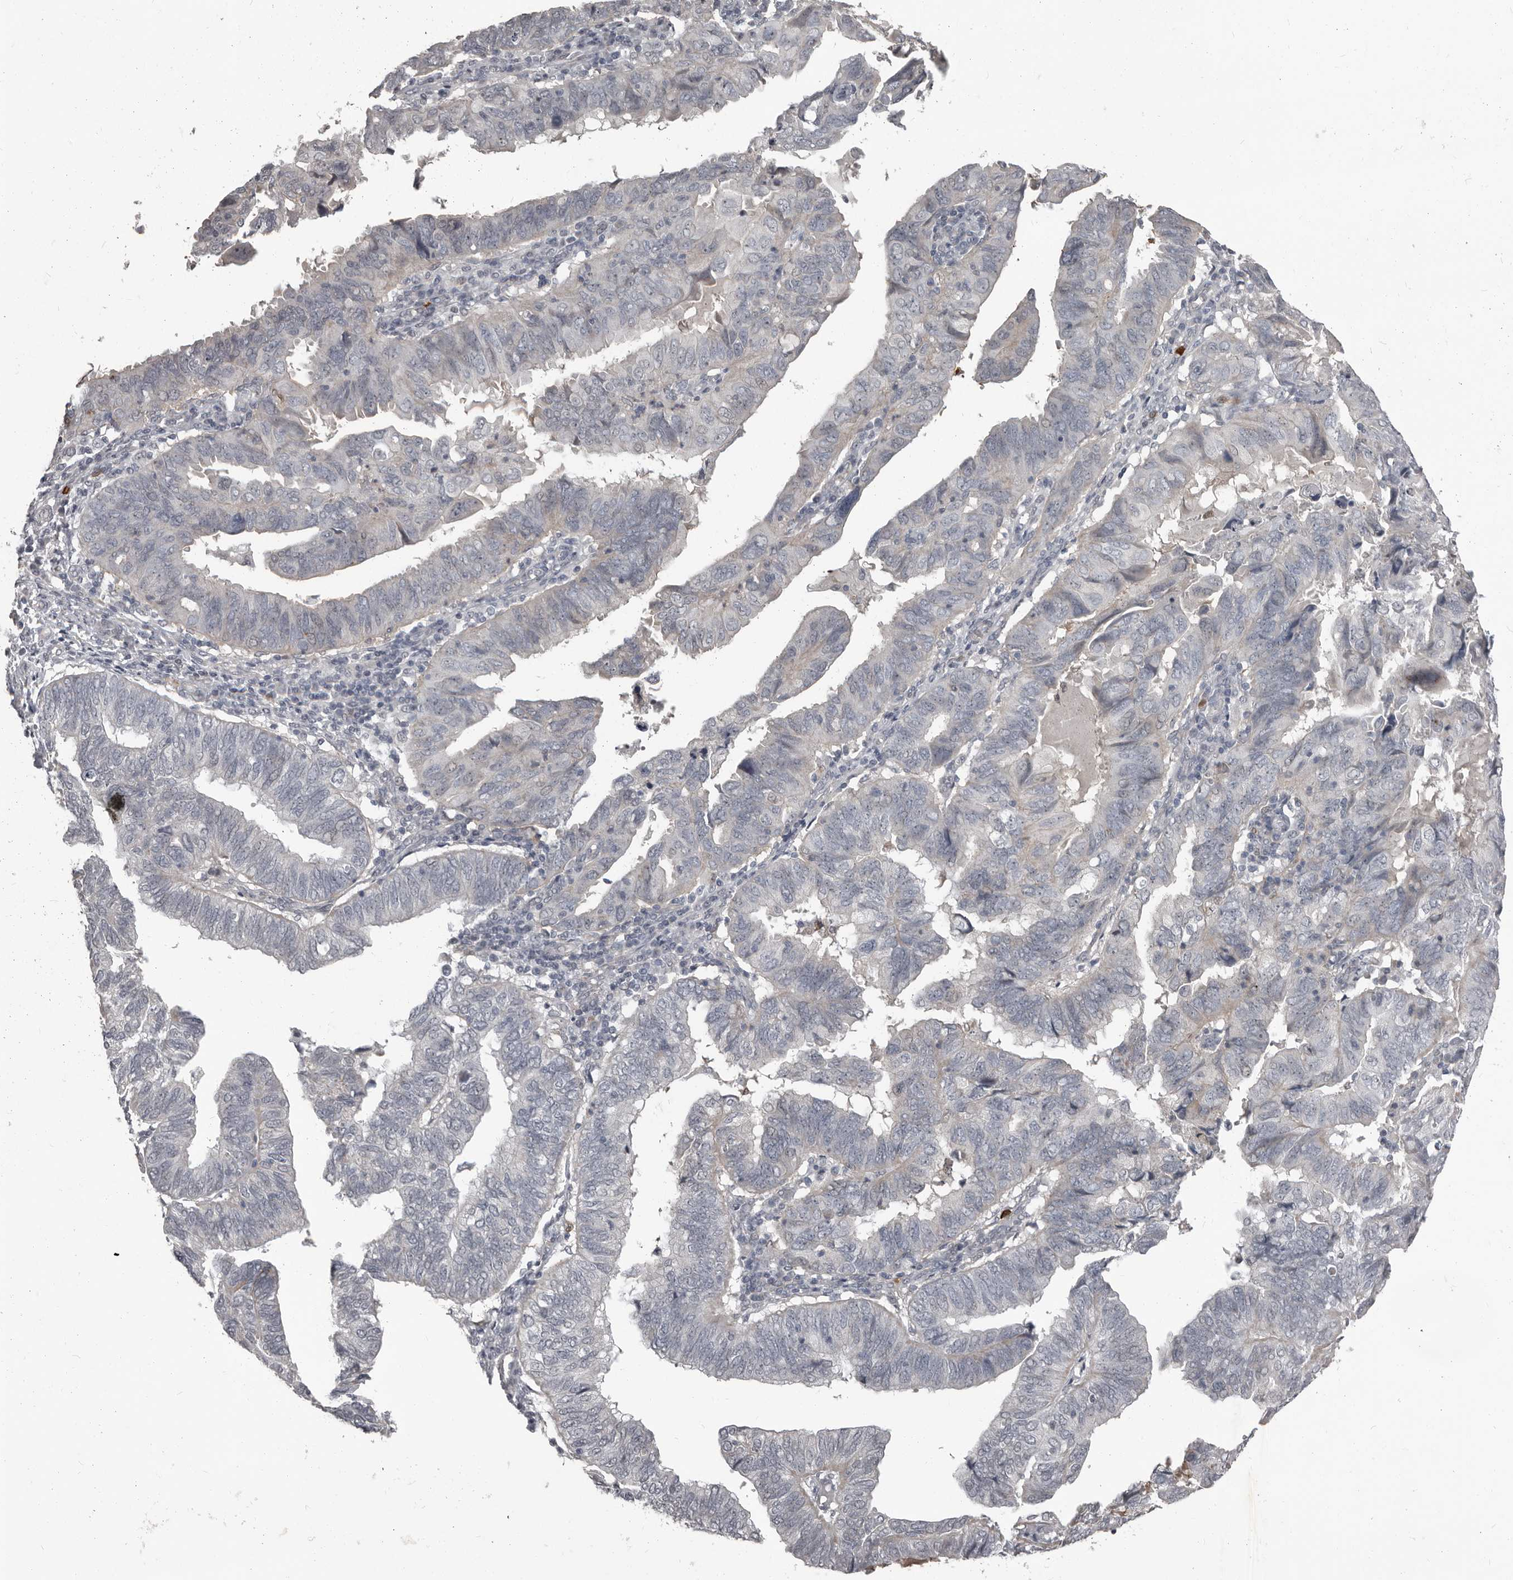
{"staining": {"intensity": "negative", "quantity": "none", "location": "none"}, "tissue": "endometrial cancer", "cell_type": "Tumor cells", "image_type": "cancer", "snomed": [{"axis": "morphology", "description": "Adenocarcinoma, NOS"}, {"axis": "topography", "description": "Uterus"}], "caption": "This is a micrograph of IHC staining of endometrial cancer, which shows no expression in tumor cells. Nuclei are stained in blue.", "gene": "GPR157", "patient": {"sex": "female", "age": 77}}